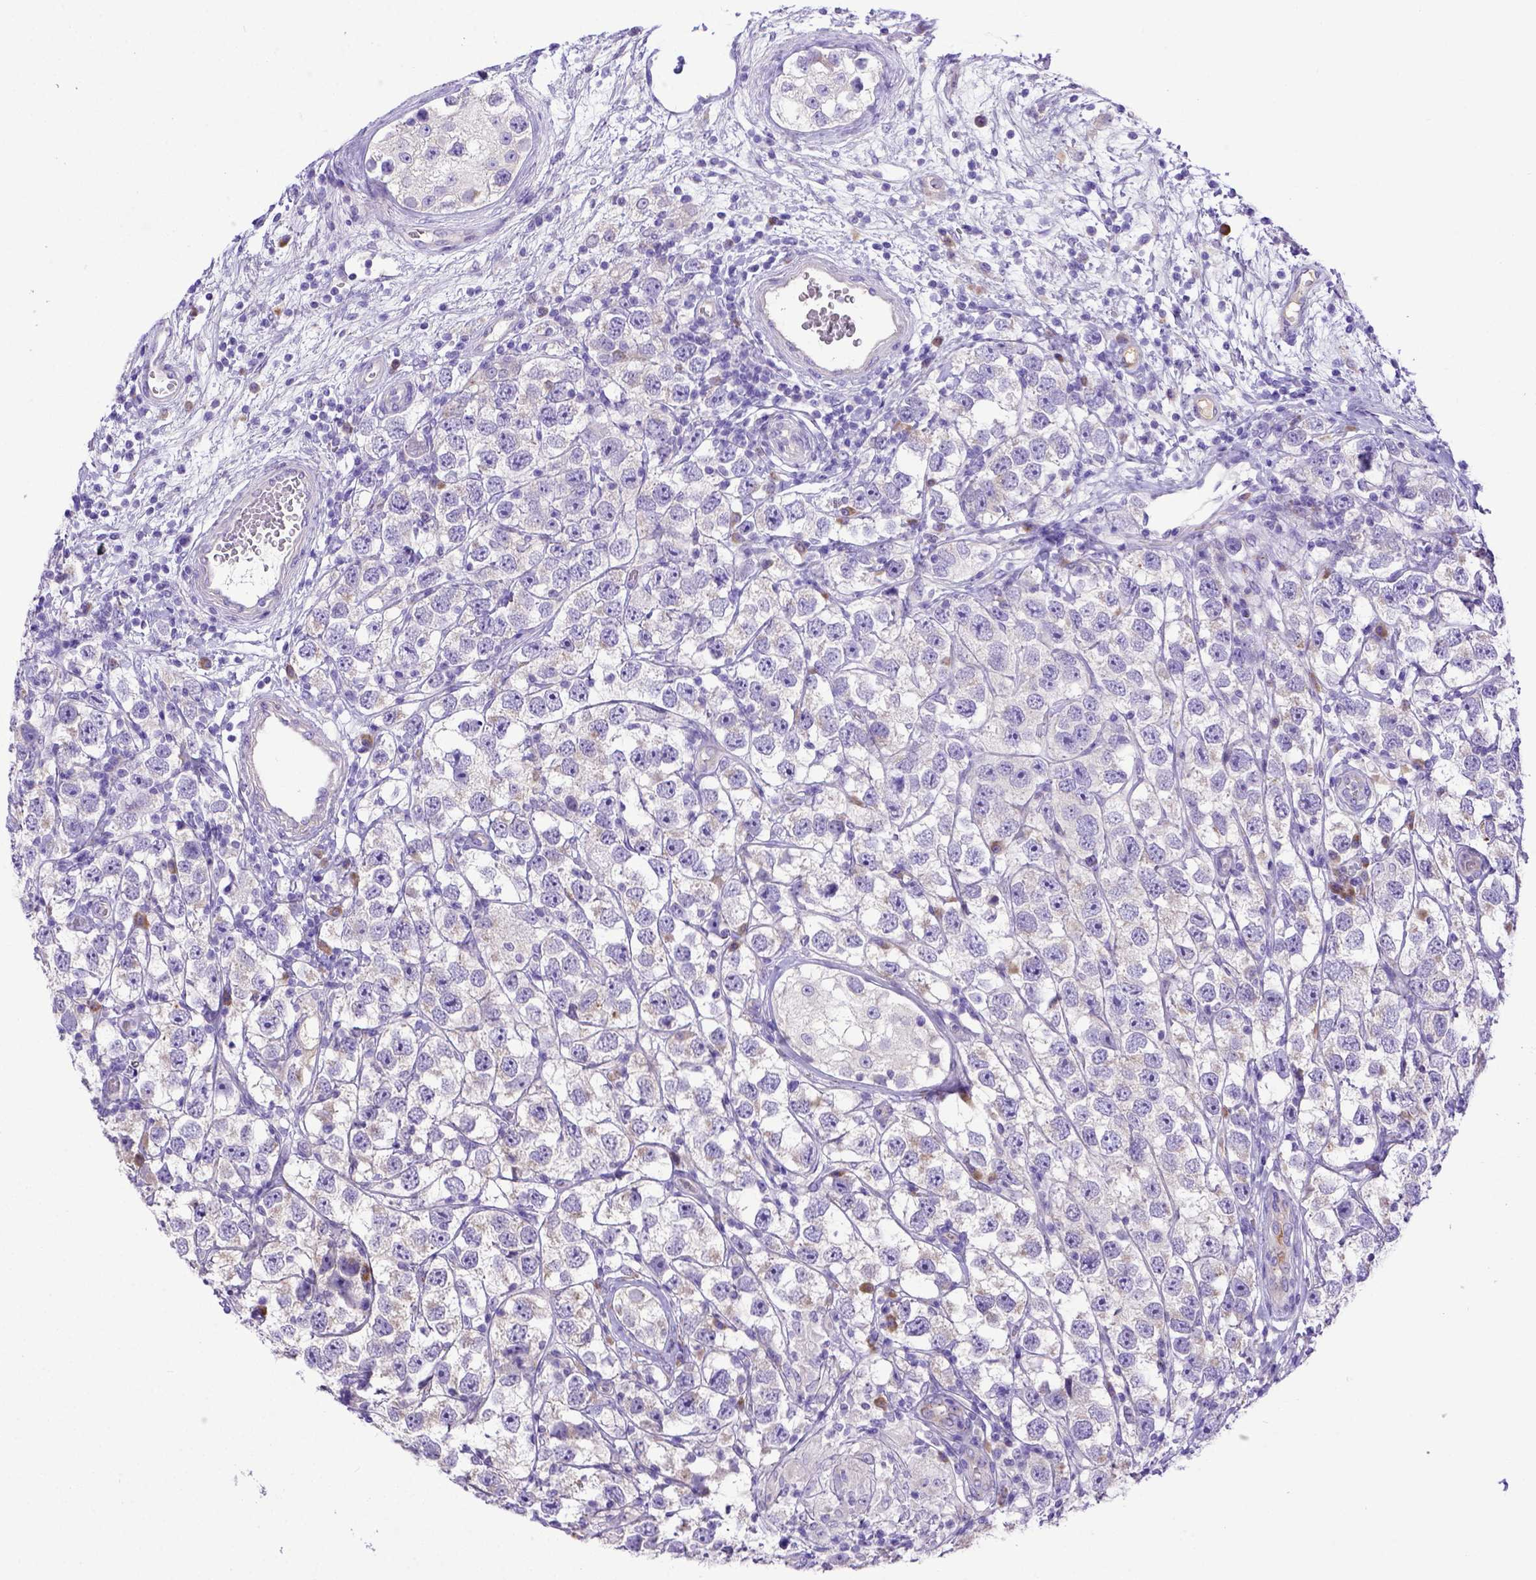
{"staining": {"intensity": "negative", "quantity": "none", "location": "none"}, "tissue": "testis cancer", "cell_type": "Tumor cells", "image_type": "cancer", "snomed": [{"axis": "morphology", "description": "Seminoma, NOS"}, {"axis": "topography", "description": "Testis"}], "caption": "This is a histopathology image of immunohistochemistry staining of testis seminoma, which shows no staining in tumor cells.", "gene": "CFAP300", "patient": {"sex": "male", "age": 26}}